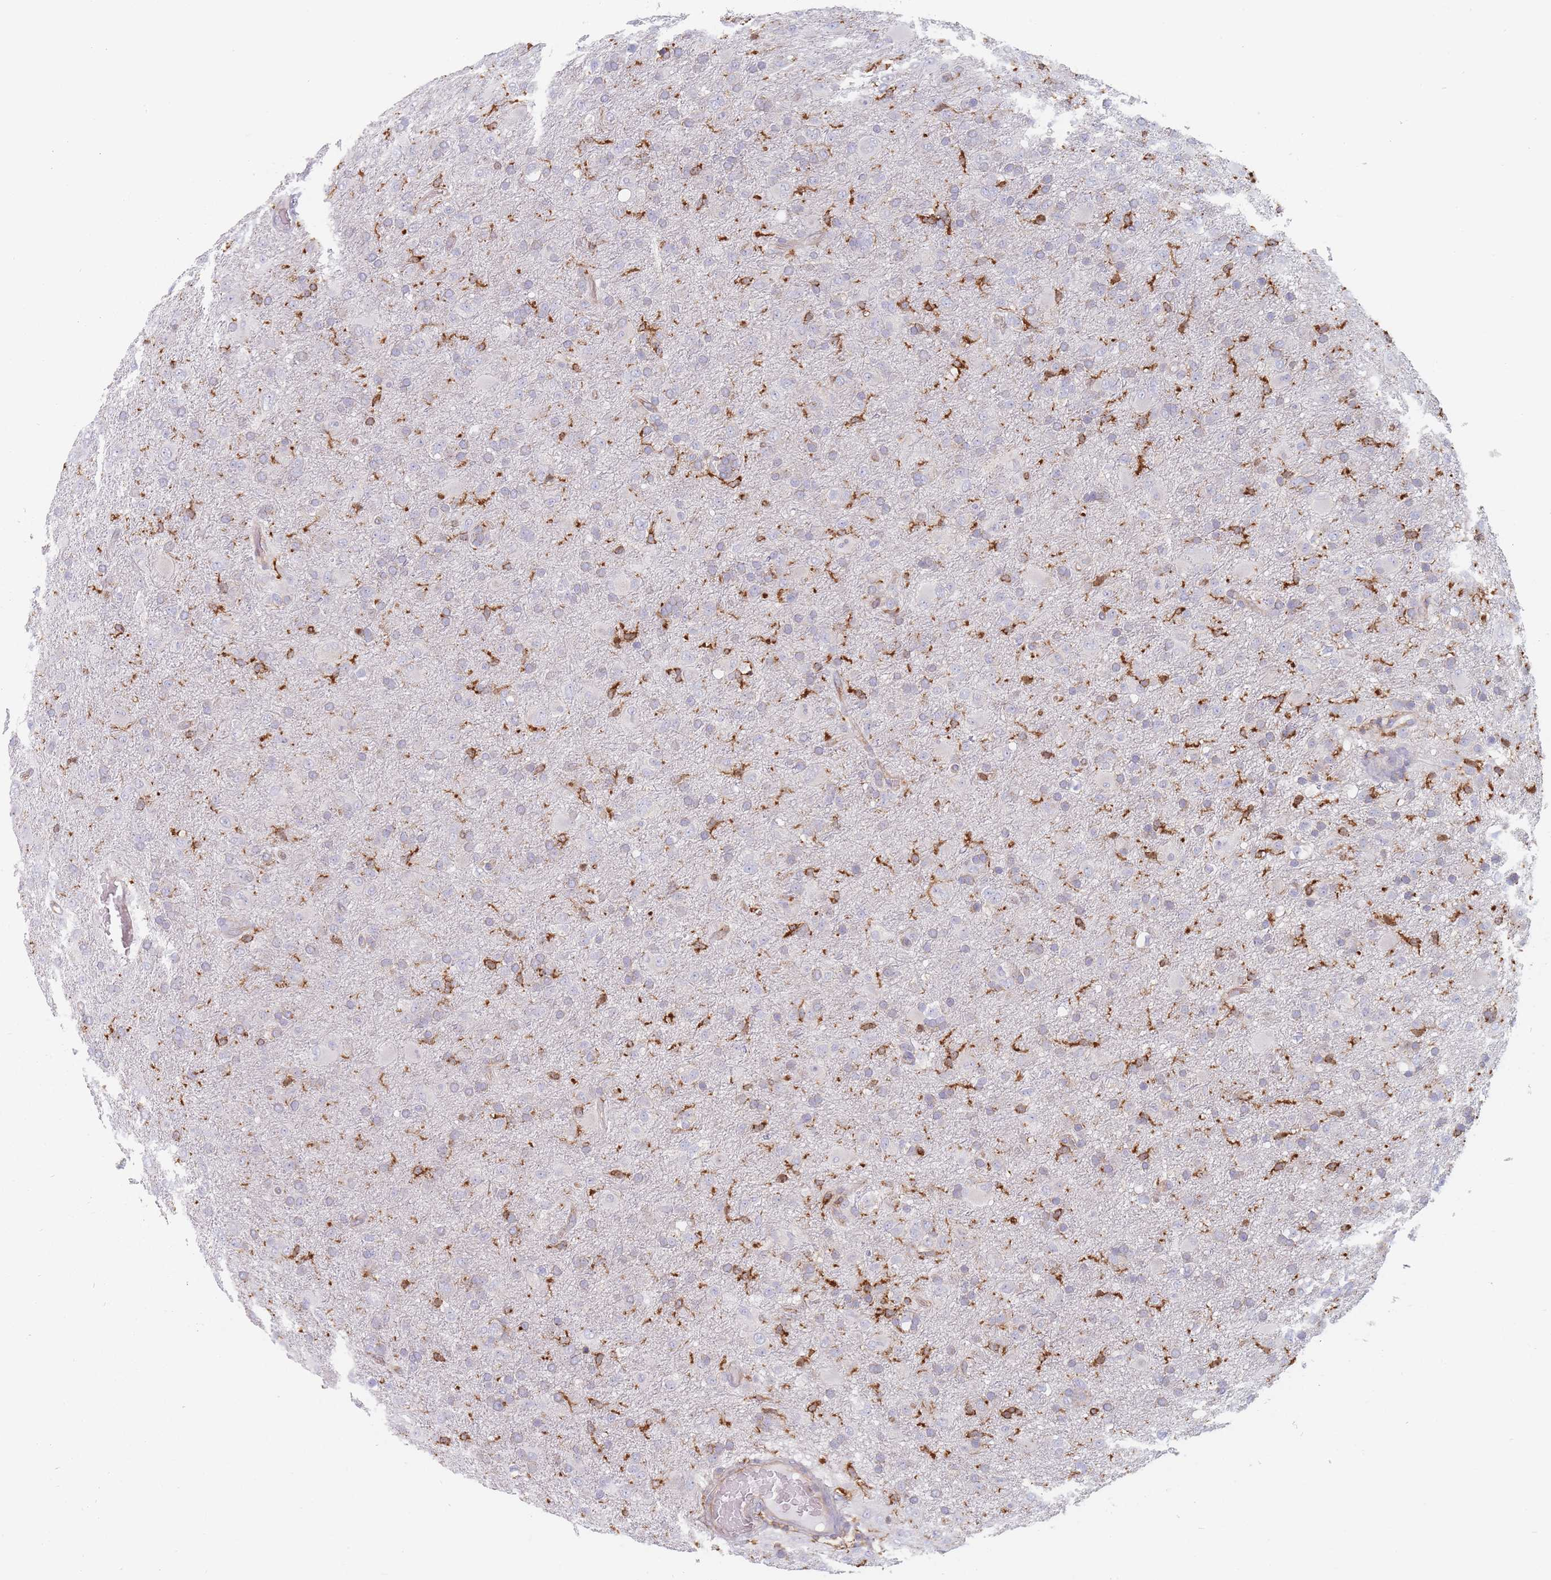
{"staining": {"intensity": "moderate", "quantity": "<25%", "location": "cytoplasmic/membranous"}, "tissue": "glioma", "cell_type": "Tumor cells", "image_type": "cancer", "snomed": [{"axis": "morphology", "description": "Glioma, malignant, Low grade"}, {"axis": "topography", "description": "Brain"}], "caption": "Human malignant low-grade glioma stained with a brown dye exhibits moderate cytoplasmic/membranous positive expression in about <25% of tumor cells.", "gene": "MAP1S", "patient": {"sex": "male", "age": 65}}